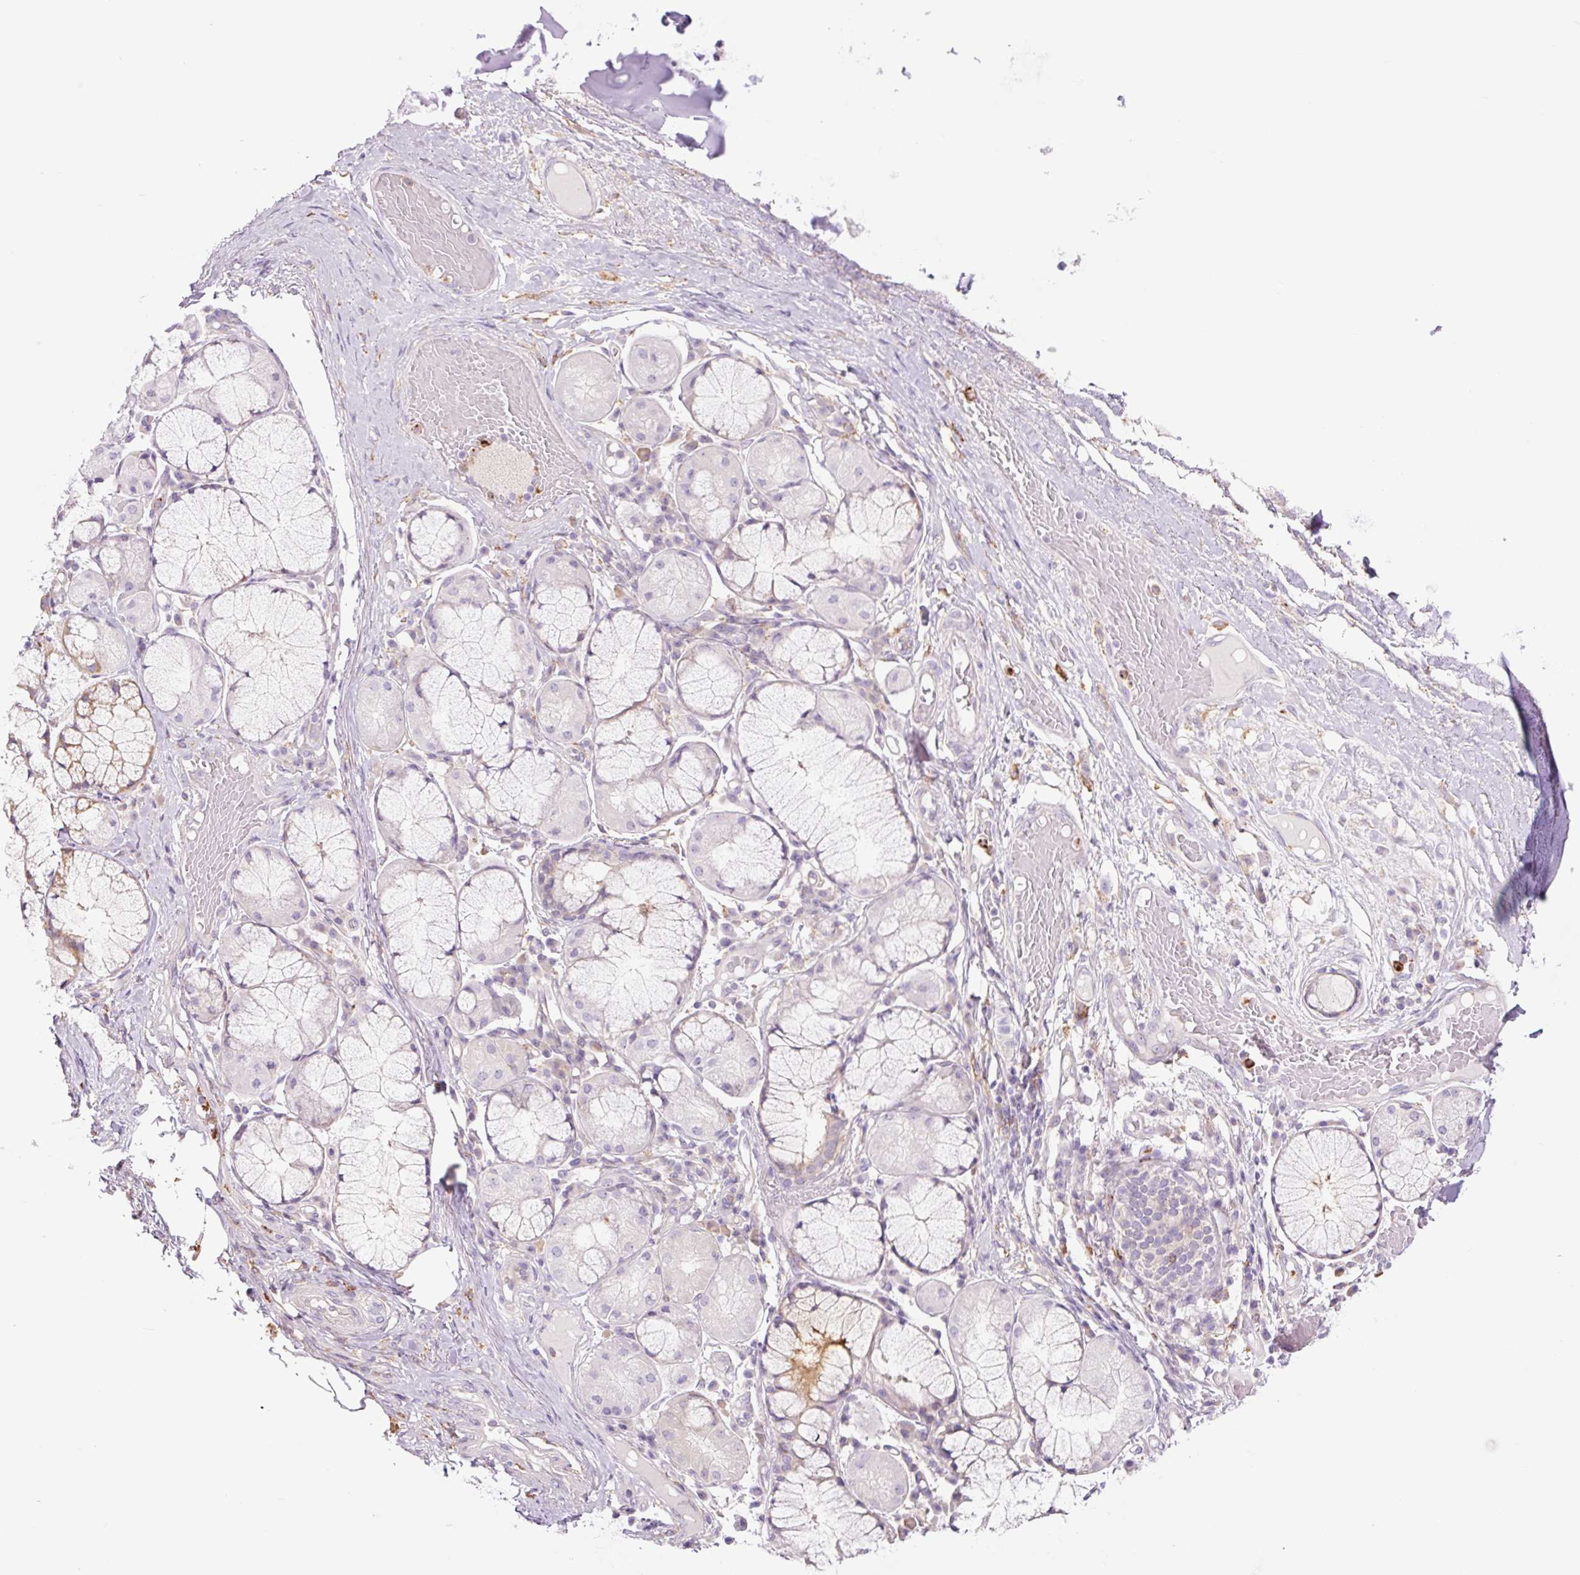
{"staining": {"intensity": "negative", "quantity": "none", "location": "none"}, "tissue": "adipose tissue", "cell_type": "Adipocytes", "image_type": "normal", "snomed": [{"axis": "morphology", "description": "Normal tissue, NOS"}, {"axis": "topography", "description": "Cartilage tissue"}, {"axis": "topography", "description": "Bronchus"}], "caption": "Adipose tissue stained for a protein using IHC shows no expression adipocytes.", "gene": "SH2D6", "patient": {"sex": "male", "age": 56}}